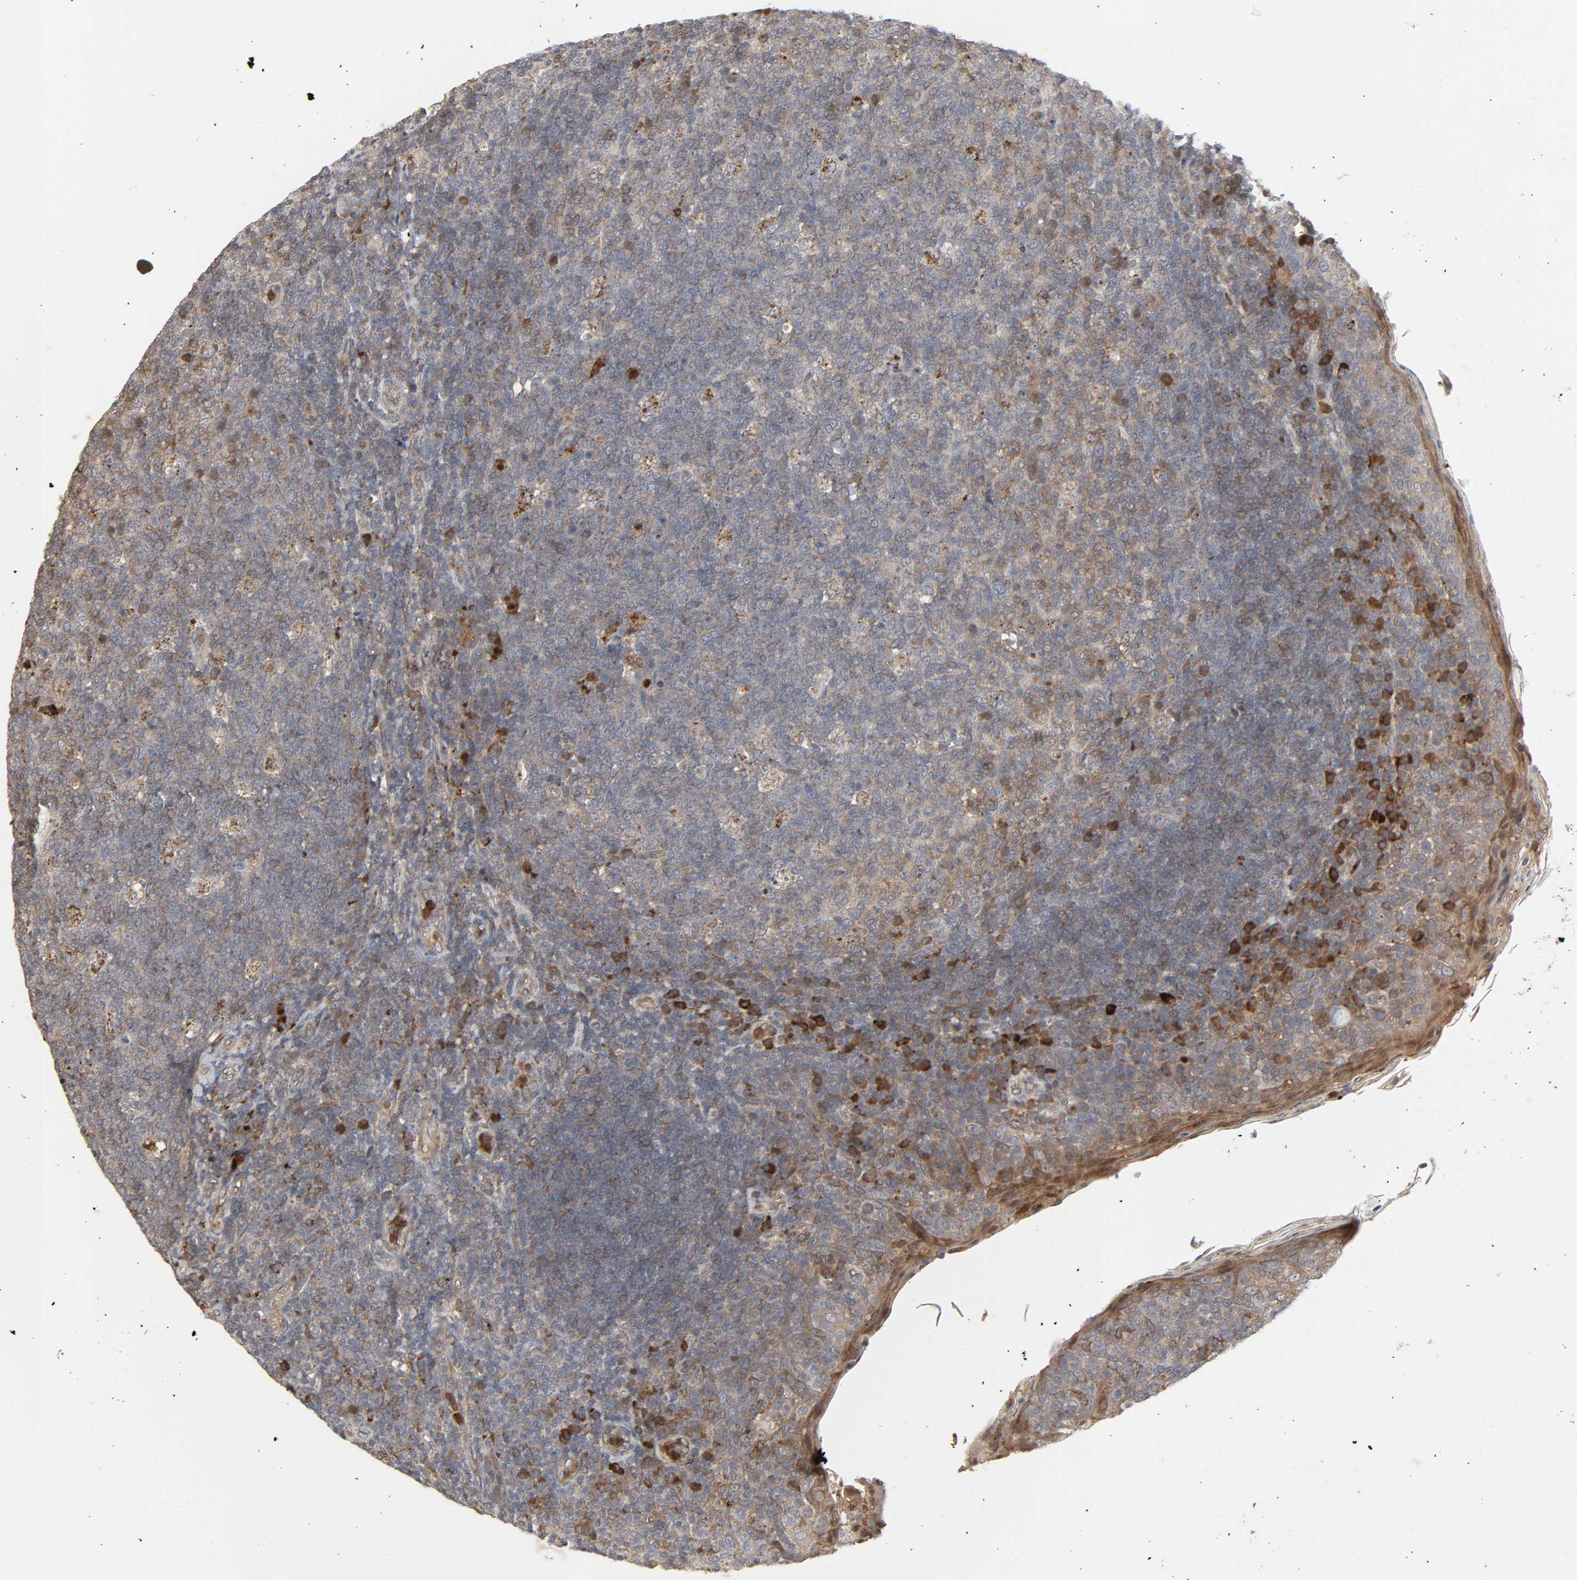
{"staining": {"intensity": "weak", "quantity": ">75%", "location": "cytoplasmic/membranous"}, "tissue": "tonsil", "cell_type": "Germinal center cells", "image_type": "normal", "snomed": [{"axis": "morphology", "description": "Normal tissue, NOS"}, {"axis": "topography", "description": "Tonsil"}], "caption": "The histopathology image displays immunohistochemical staining of unremarkable tonsil. There is weak cytoplasmic/membranous expression is seen in approximately >75% of germinal center cells. The staining was performed using DAB to visualize the protein expression in brown, while the nuclei were stained in blue with hematoxylin (Magnification: 20x).", "gene": "ADCY4", "patient": {"sex": "male", "age": 17}}